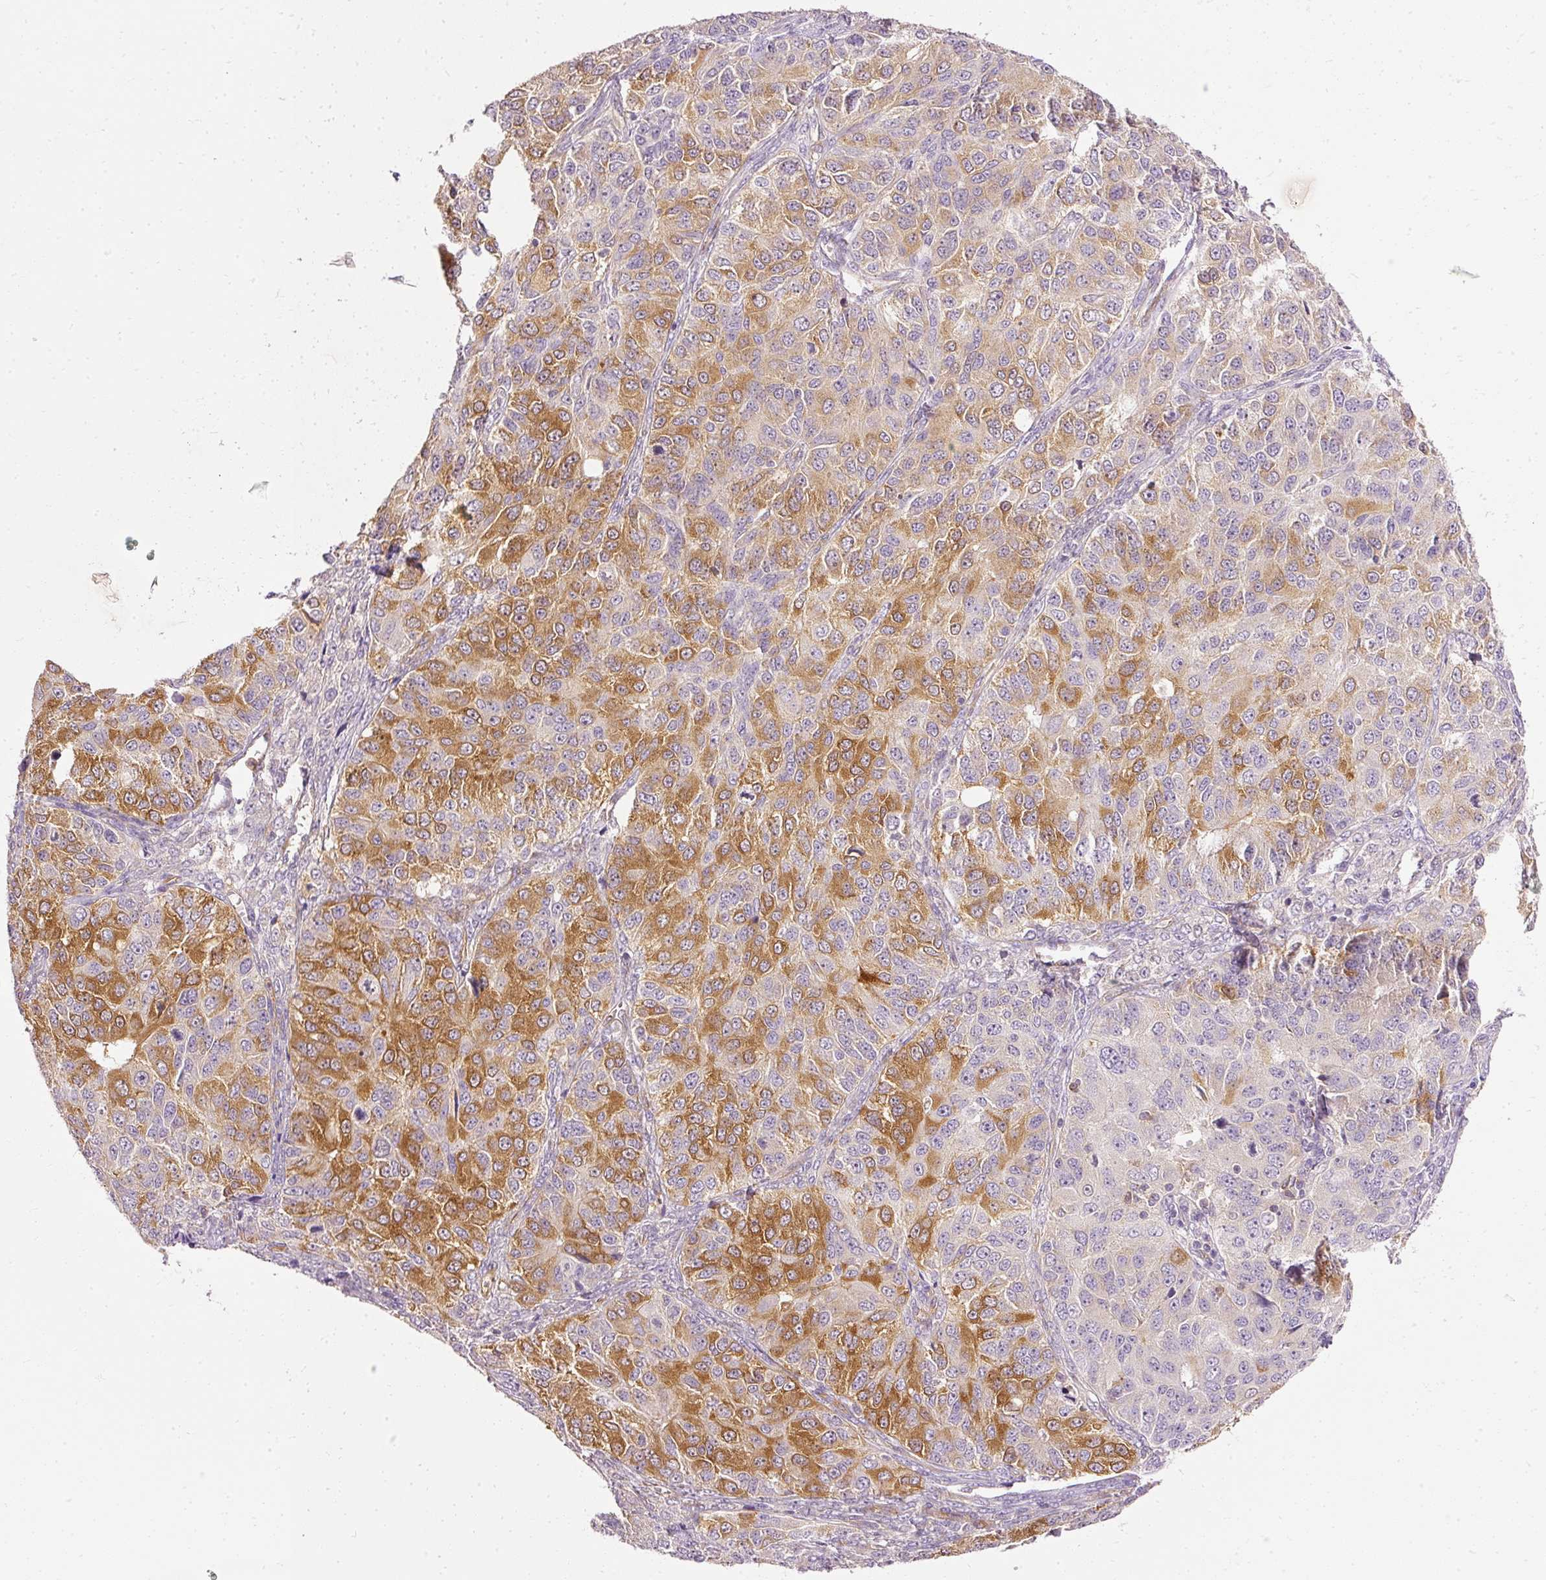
{"staining": {"intensity": "strong", "quantity": "25%-75%", "location": "cytoplasmic/membranous"}, "tissue": "ovarian cancer", "cell_type": "Tumor cells", "image_type": "cancer", "snomed": [{"axis": "morphology", "description": "Carcinoma, endometroid"}, {"axis": "topography", "description": "Ovary"}], "caption": "Endometroid carcinoma (ovarian) tissue reveals strong cytoplasmic/membranous staining in about 25%-75% of tumor cells, visualized by immunohistochemistry.", "gene": "ARMH3", "patient": {"sex": "female", "age": 51}}